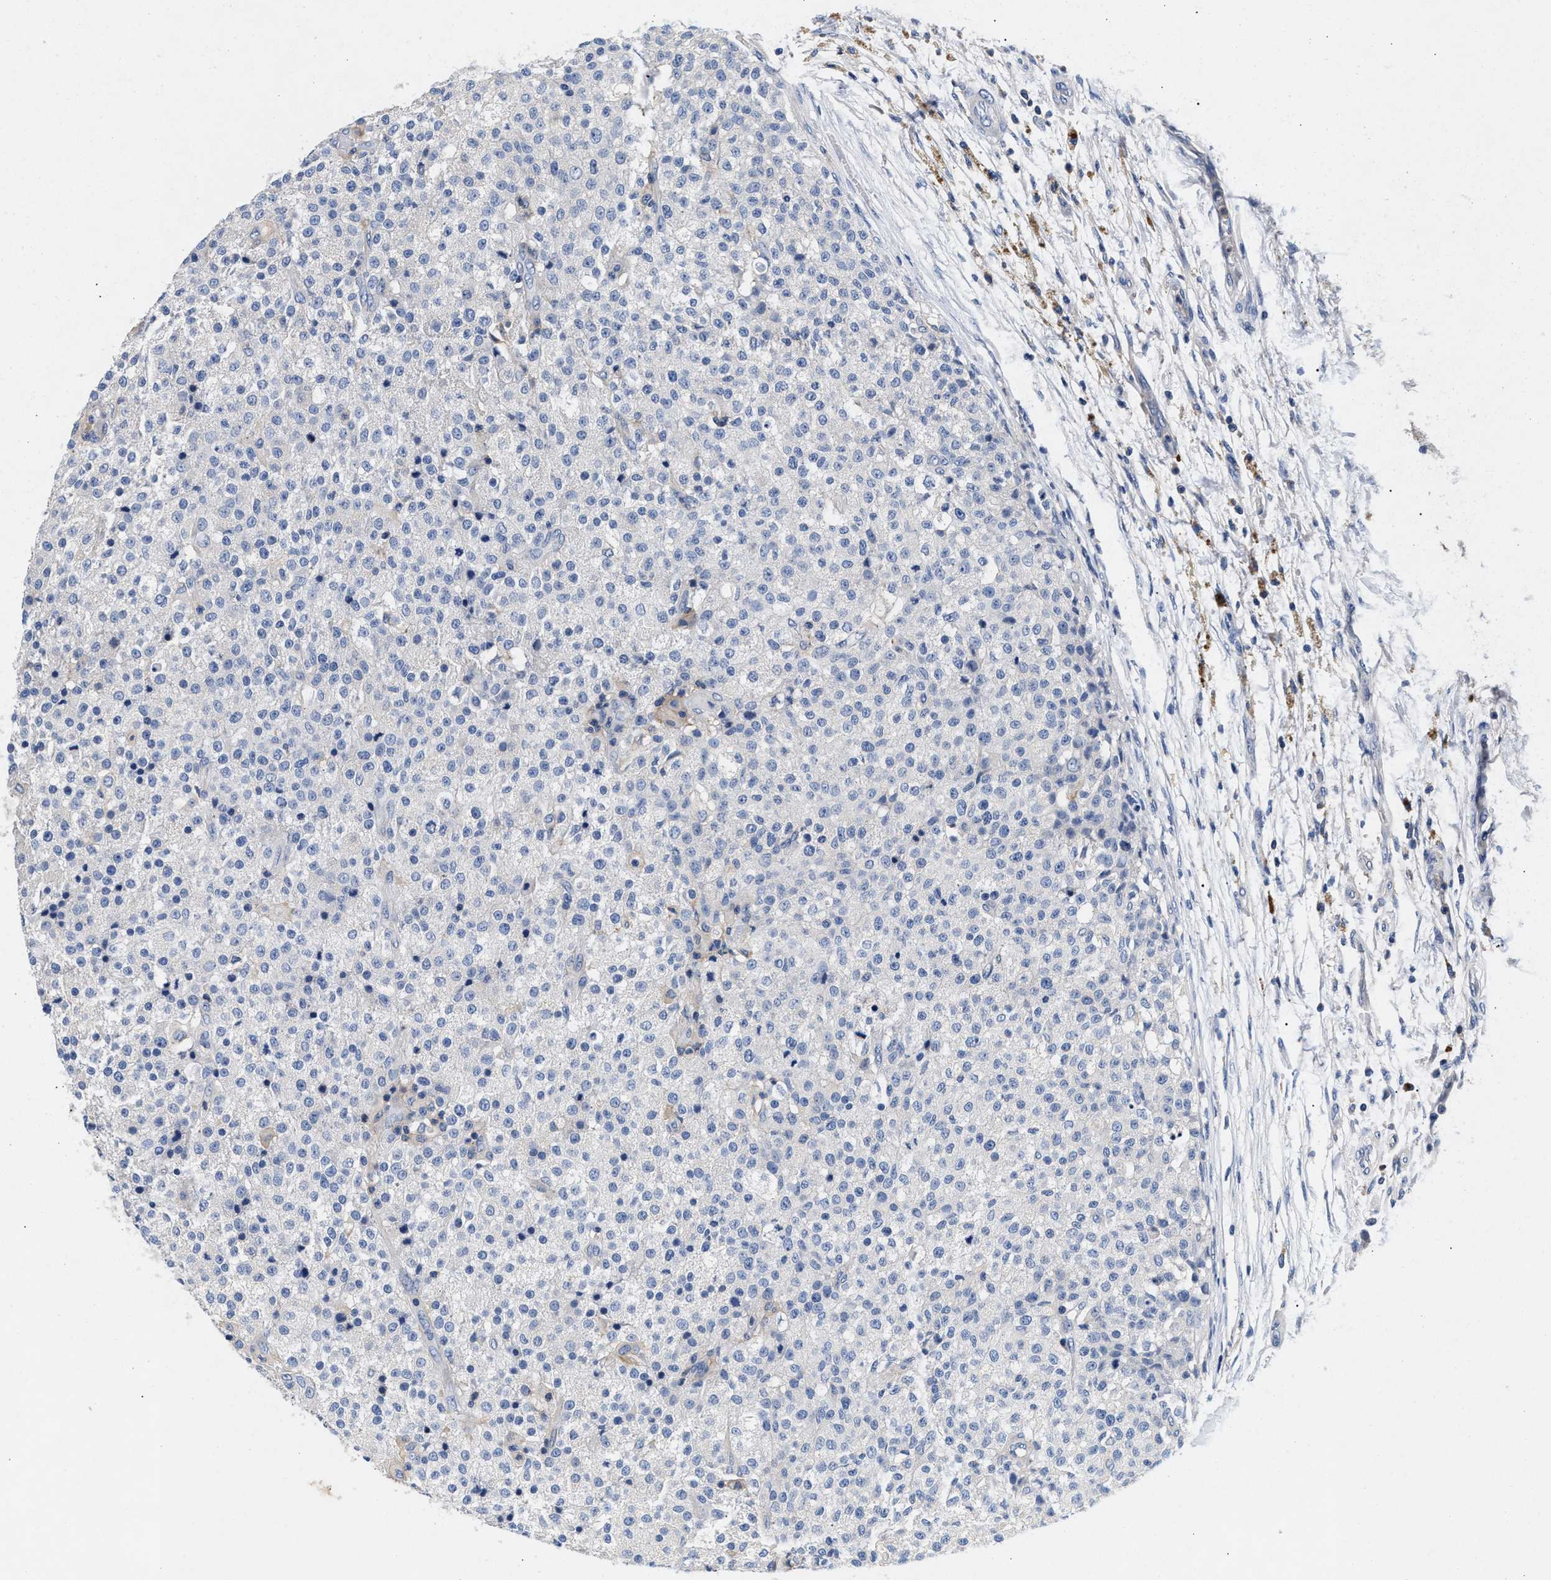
{"staining": {"intensity": "negative", "quantity": "none", "location": "none"}, "tissue": "testis cancer", "cell_type": "Tumor cells", "image_type": "cancer", "snomed": [{"axis": "morphology", "description": "Seminoma, NOS"}, {"axis": "topography", "description": "Testis"}], "caption": "Tumor cells show no significant protein staining in testis cancer (seminoma).", "gene": "GNAI3", "patient": {"sex": "male", "age": 59}}